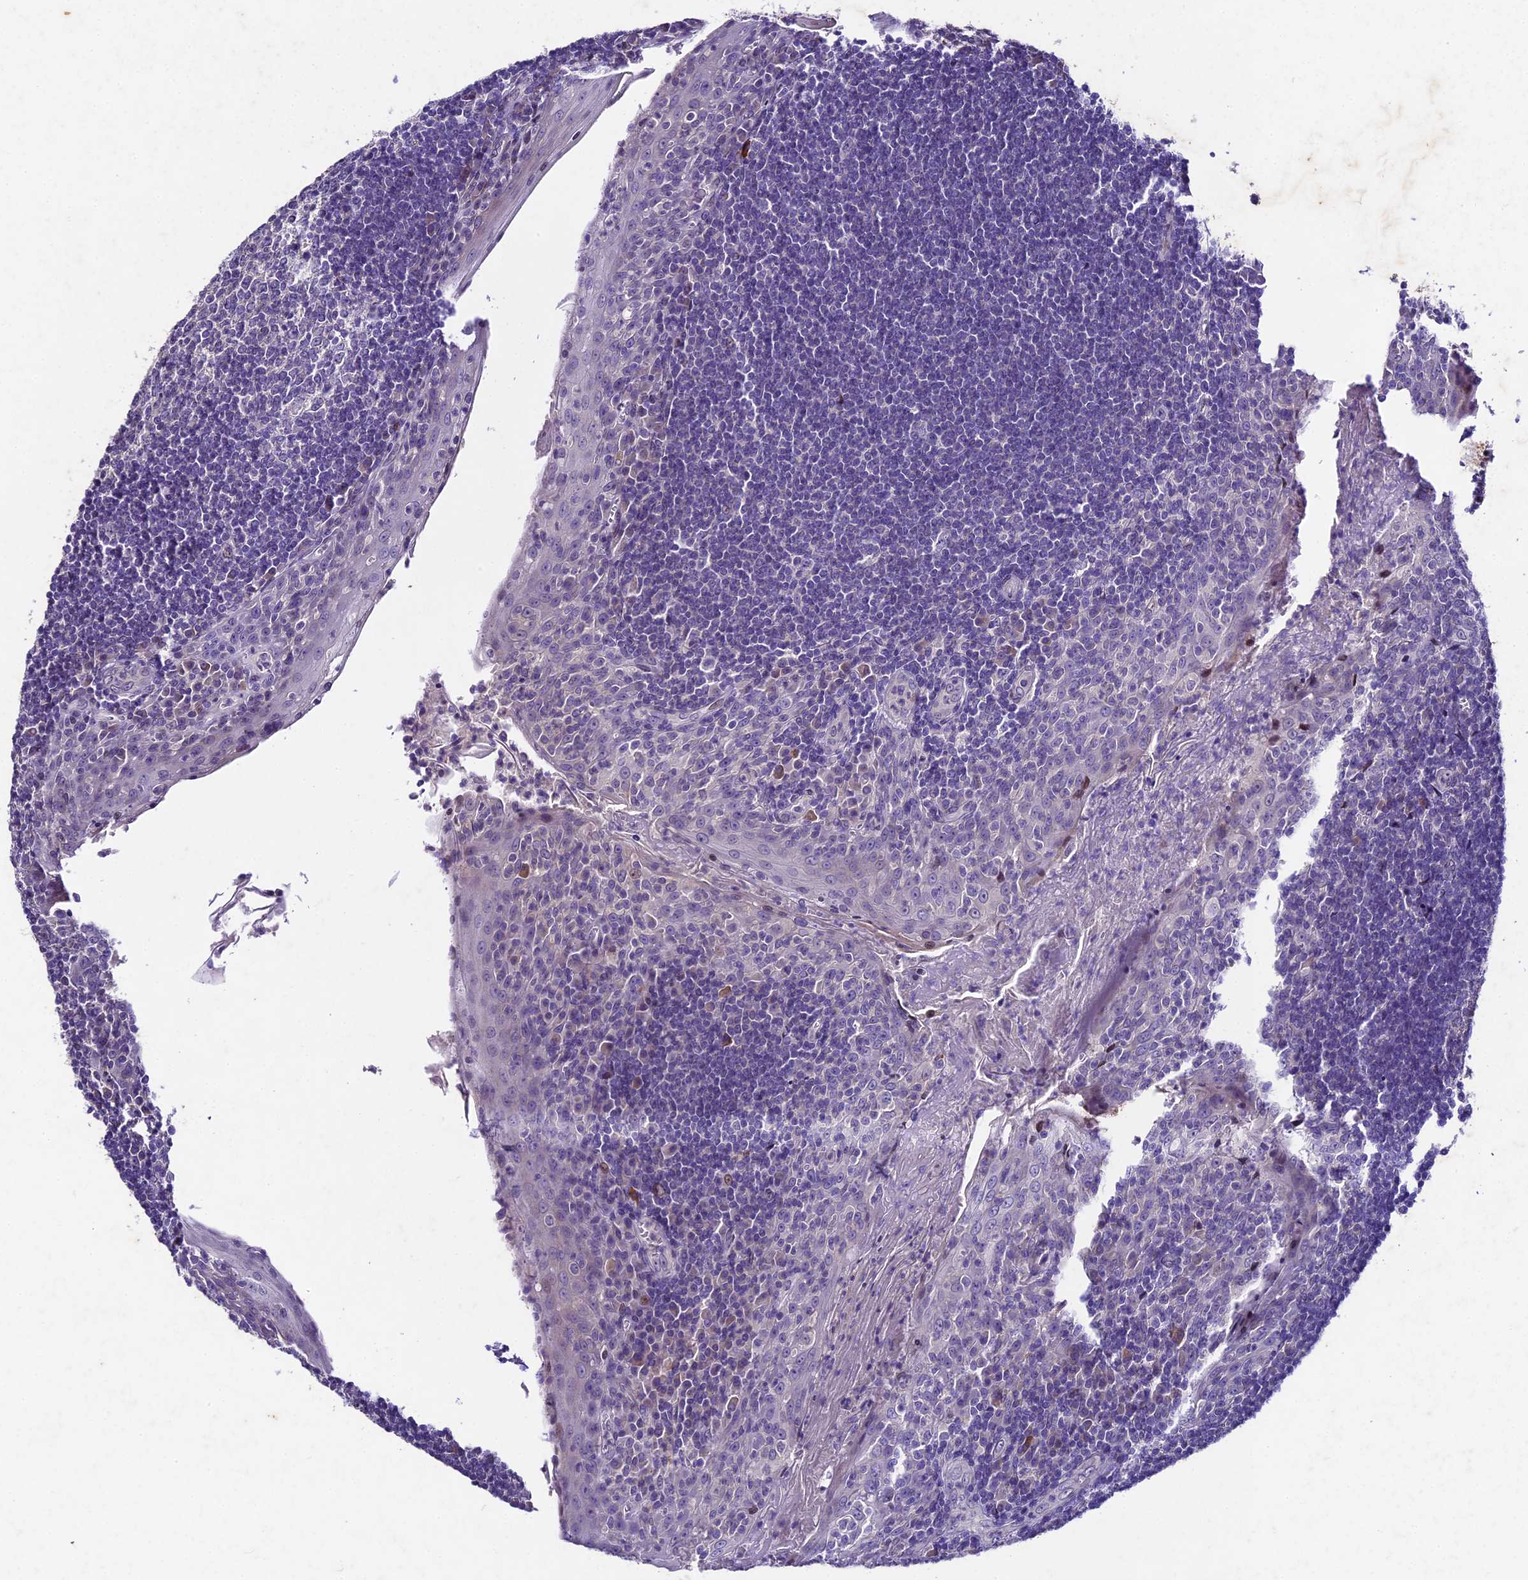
{"staining": {"intensity": "negative", "quantity": "none", "location": "none"}, "tissue": "tonsil", "cell_type": "Germinal center cells", "image_type": "normal", "snomed": [{"axis": "morphology", "description": "Normal tissue, NOS"}, {"axis": "topography", "description": "Tonsil"}], "caption": "An IHC image of benign tonsil is shown. There is no staining in germinal center cells of tonsil.", "gene": "IFT140", "patient": {"sex": "male", "age": 27}}